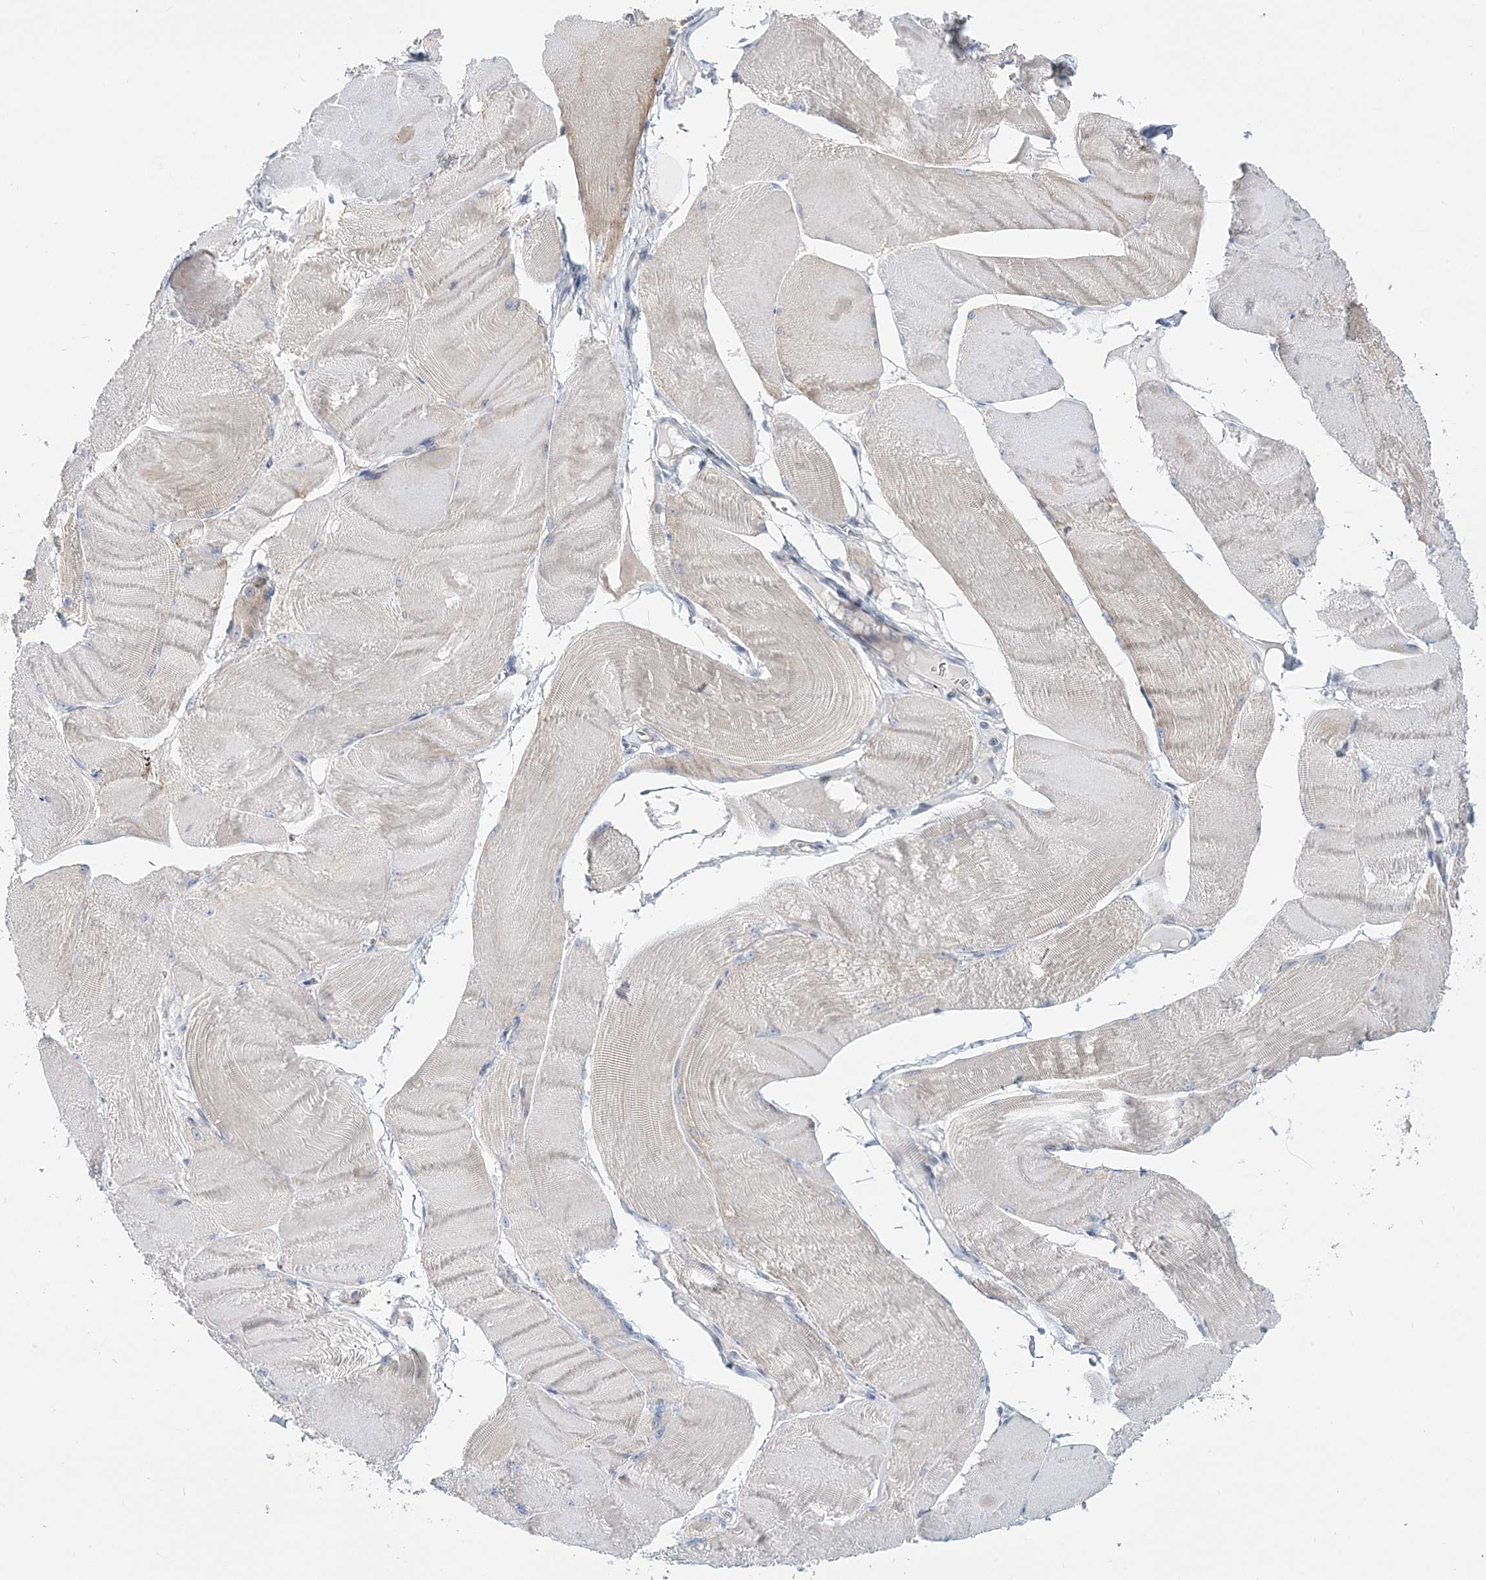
{"staining": {"intensity": "negative", "quantity": "none", "location": "none"}, "tissue": "skeletal muscle", "cell_type": "Myocytes", "image_type": "normal", "snomed": [{"axis": "morphology", "description": "Normal tissue, NOS"}, {"axis": "morphology", "description": "Basal cell carcinoma"}, {"axis": "topography", "description": "Skeletal muscle"}], "caption": "Immunohistochemistry micrograph of benign skeletal muscle: skeletal muscle stained with DAB (3,3'-diaminobenzidine) demonstrates no significant protein staining in myocytes.", "gene": "ANO1", "patient": {"sex": "female", "age": 64}}